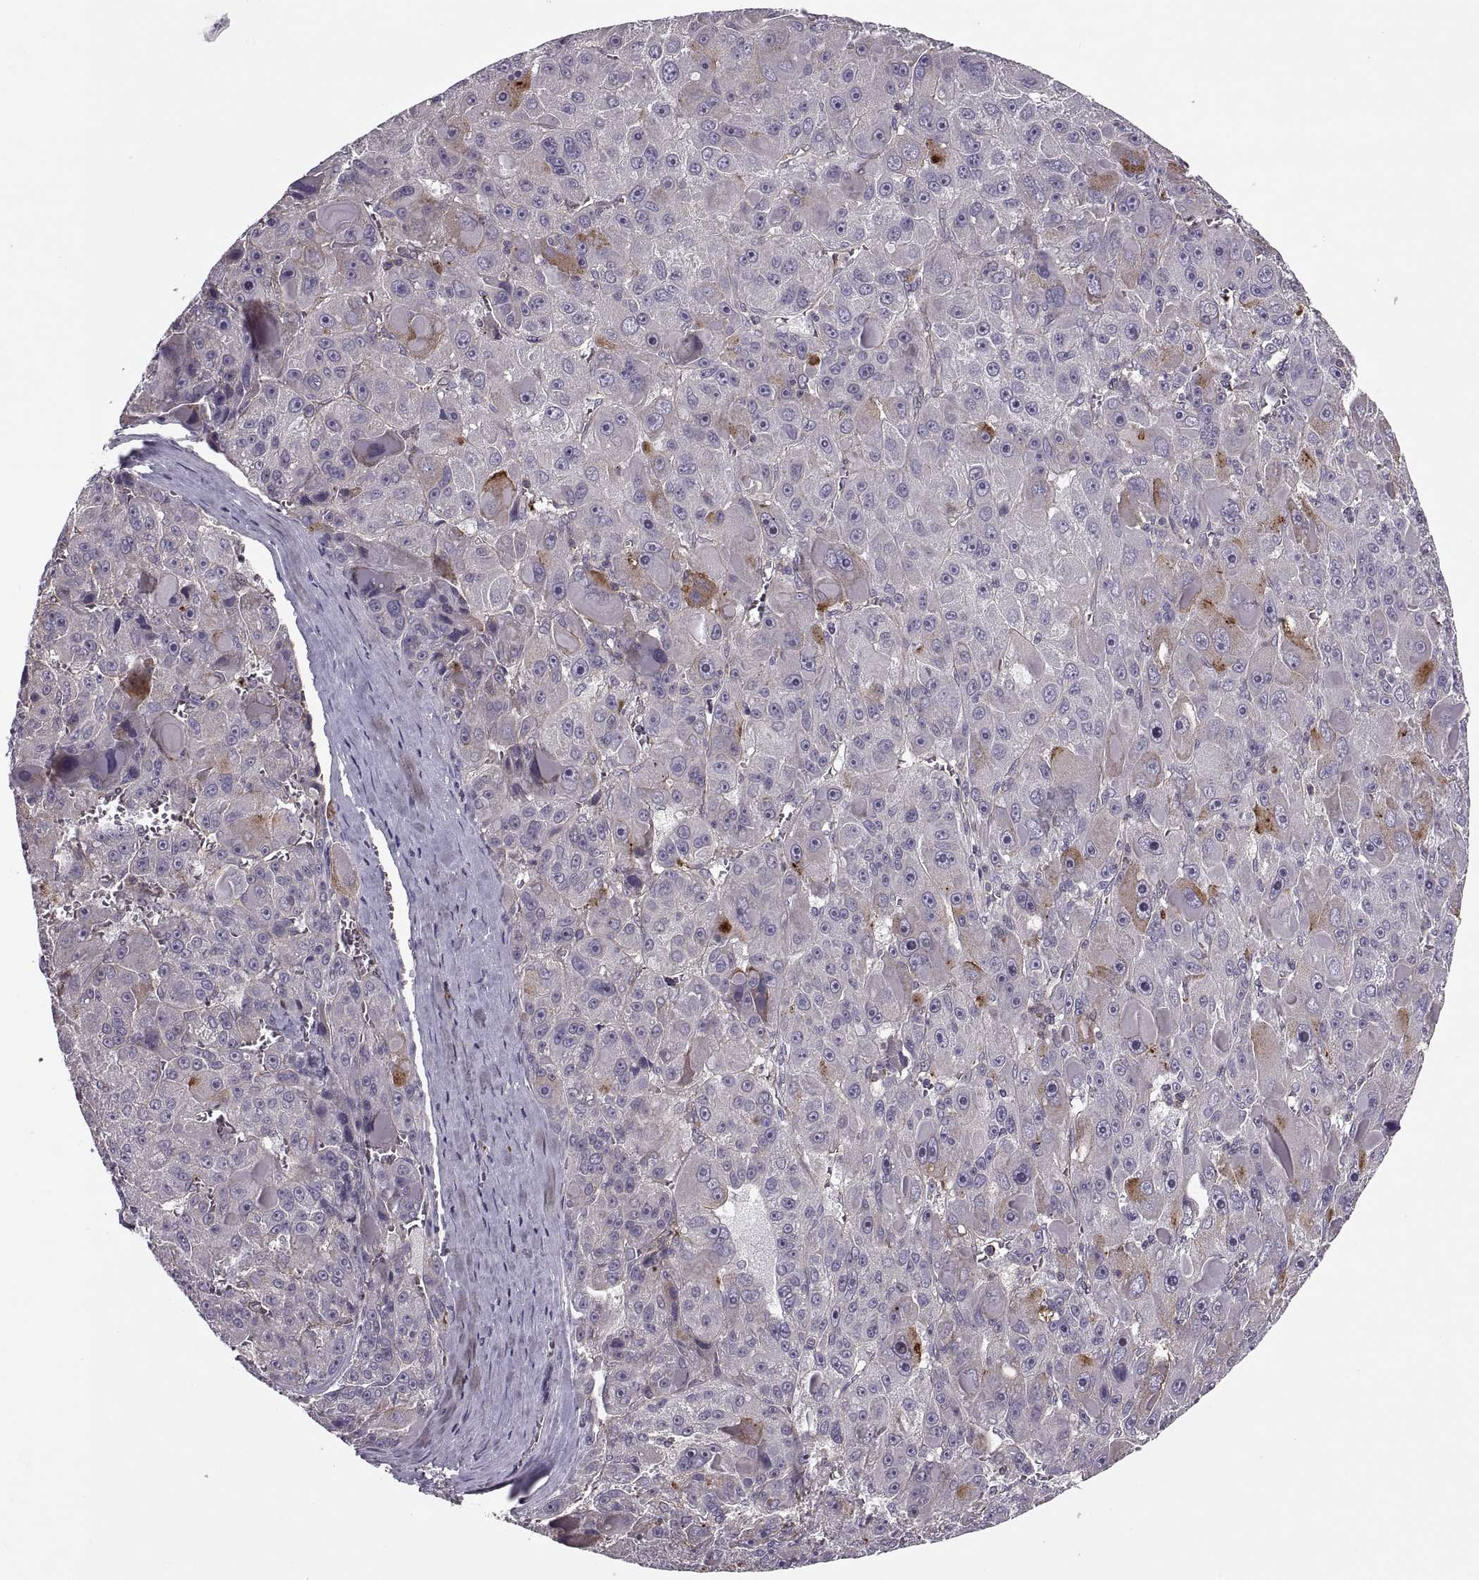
{"staining": {"intensity": "moderate", "quantity": "<25%", "location": "cytoplasmic/membranous"}, "tissue": "liver cancer", "cell_type": "Tumor cells", "image_type": "cancer", "snomed": [{"axis": "morphology", "description": "Carcinoma, Hepatocellular, NOS"}, {"axis": "topography", "description": "Liver"}], "caption": "Moderate cytoplasmic/membranous protein staining is seen in approximately <25% of tumor cells in hepatocellular carcinoma (liver).", "gene": "SLC2A3", "patient": {"sex": "male", "age": 76}}